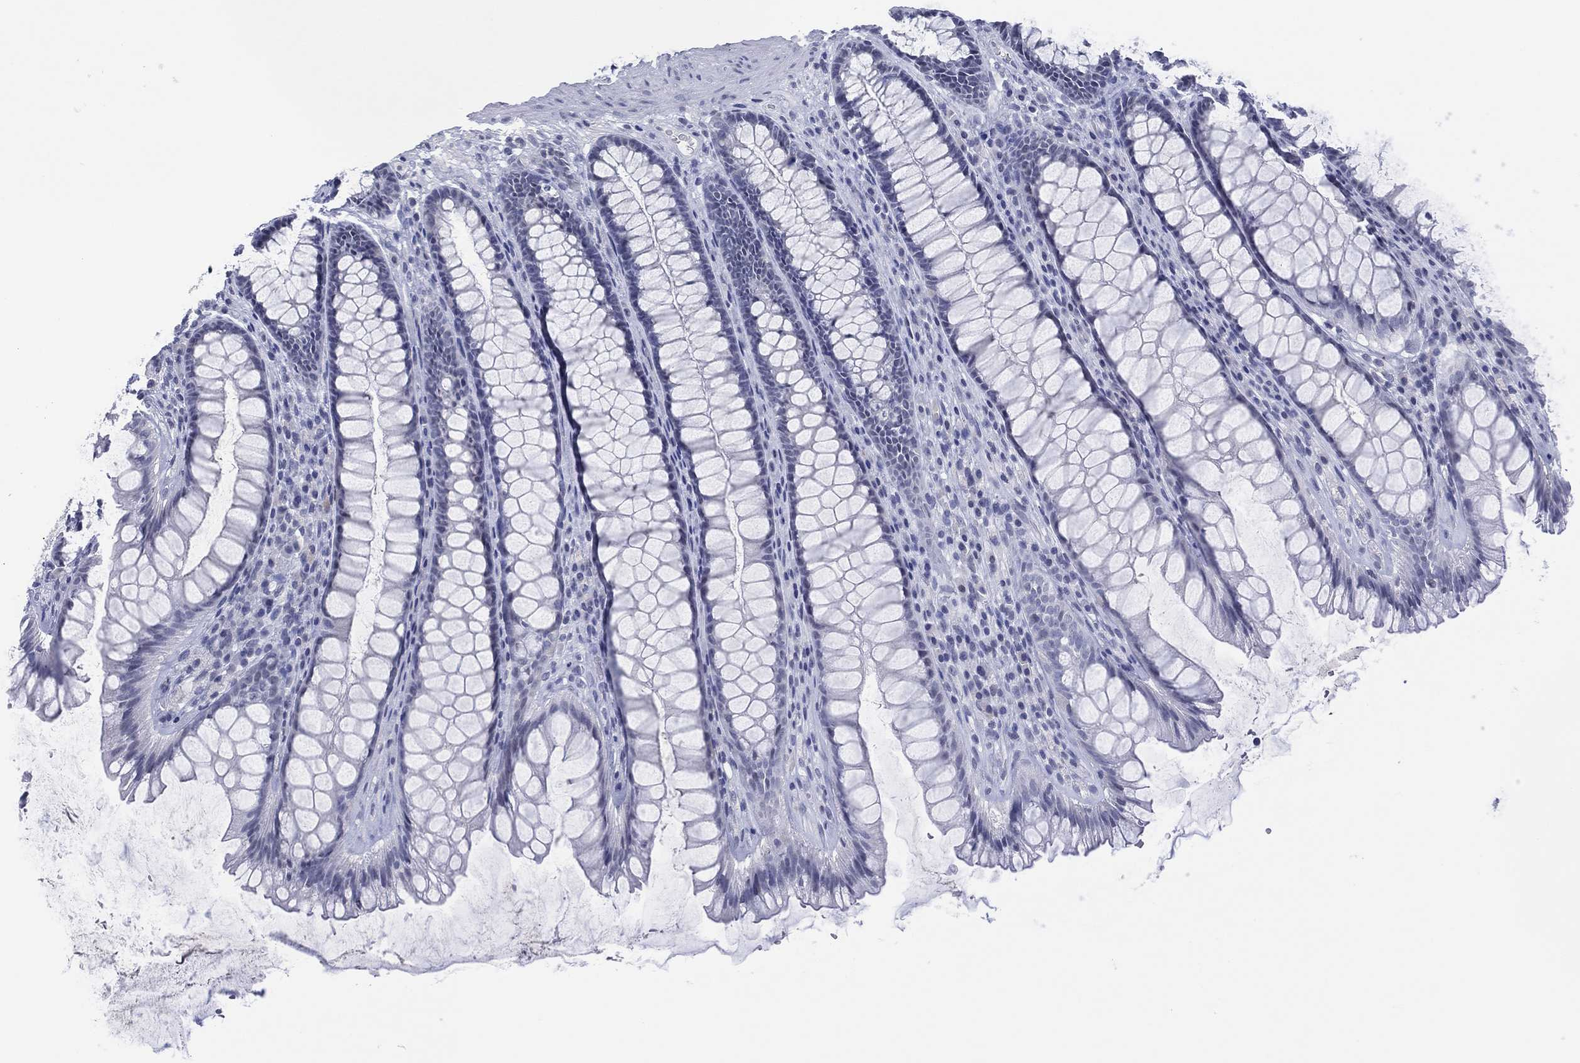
{"staining": {"intensity": "negative", "quantity": "none", "location": "none"}, "tissue": "rectum", "cell_type": "Glandular cells", "image_type": "normal", "snomed": [{"axis": "morphology", "description": "Normal tissue, NOS"}, {"axis": "topography", "description": "Rectum"}], "caption": "This is a micrograph of immunohistochemistry staining of benign rectum, which shows no positivity in glandular cells. Brightfield microscopy of IHC stained with DAB (3,3'-diaminobenzidine) (brown) and hematoxylin (blue), captured at high magnification.", "gene": "UTF1", "patient": {"sex": "male", "age": 72}}